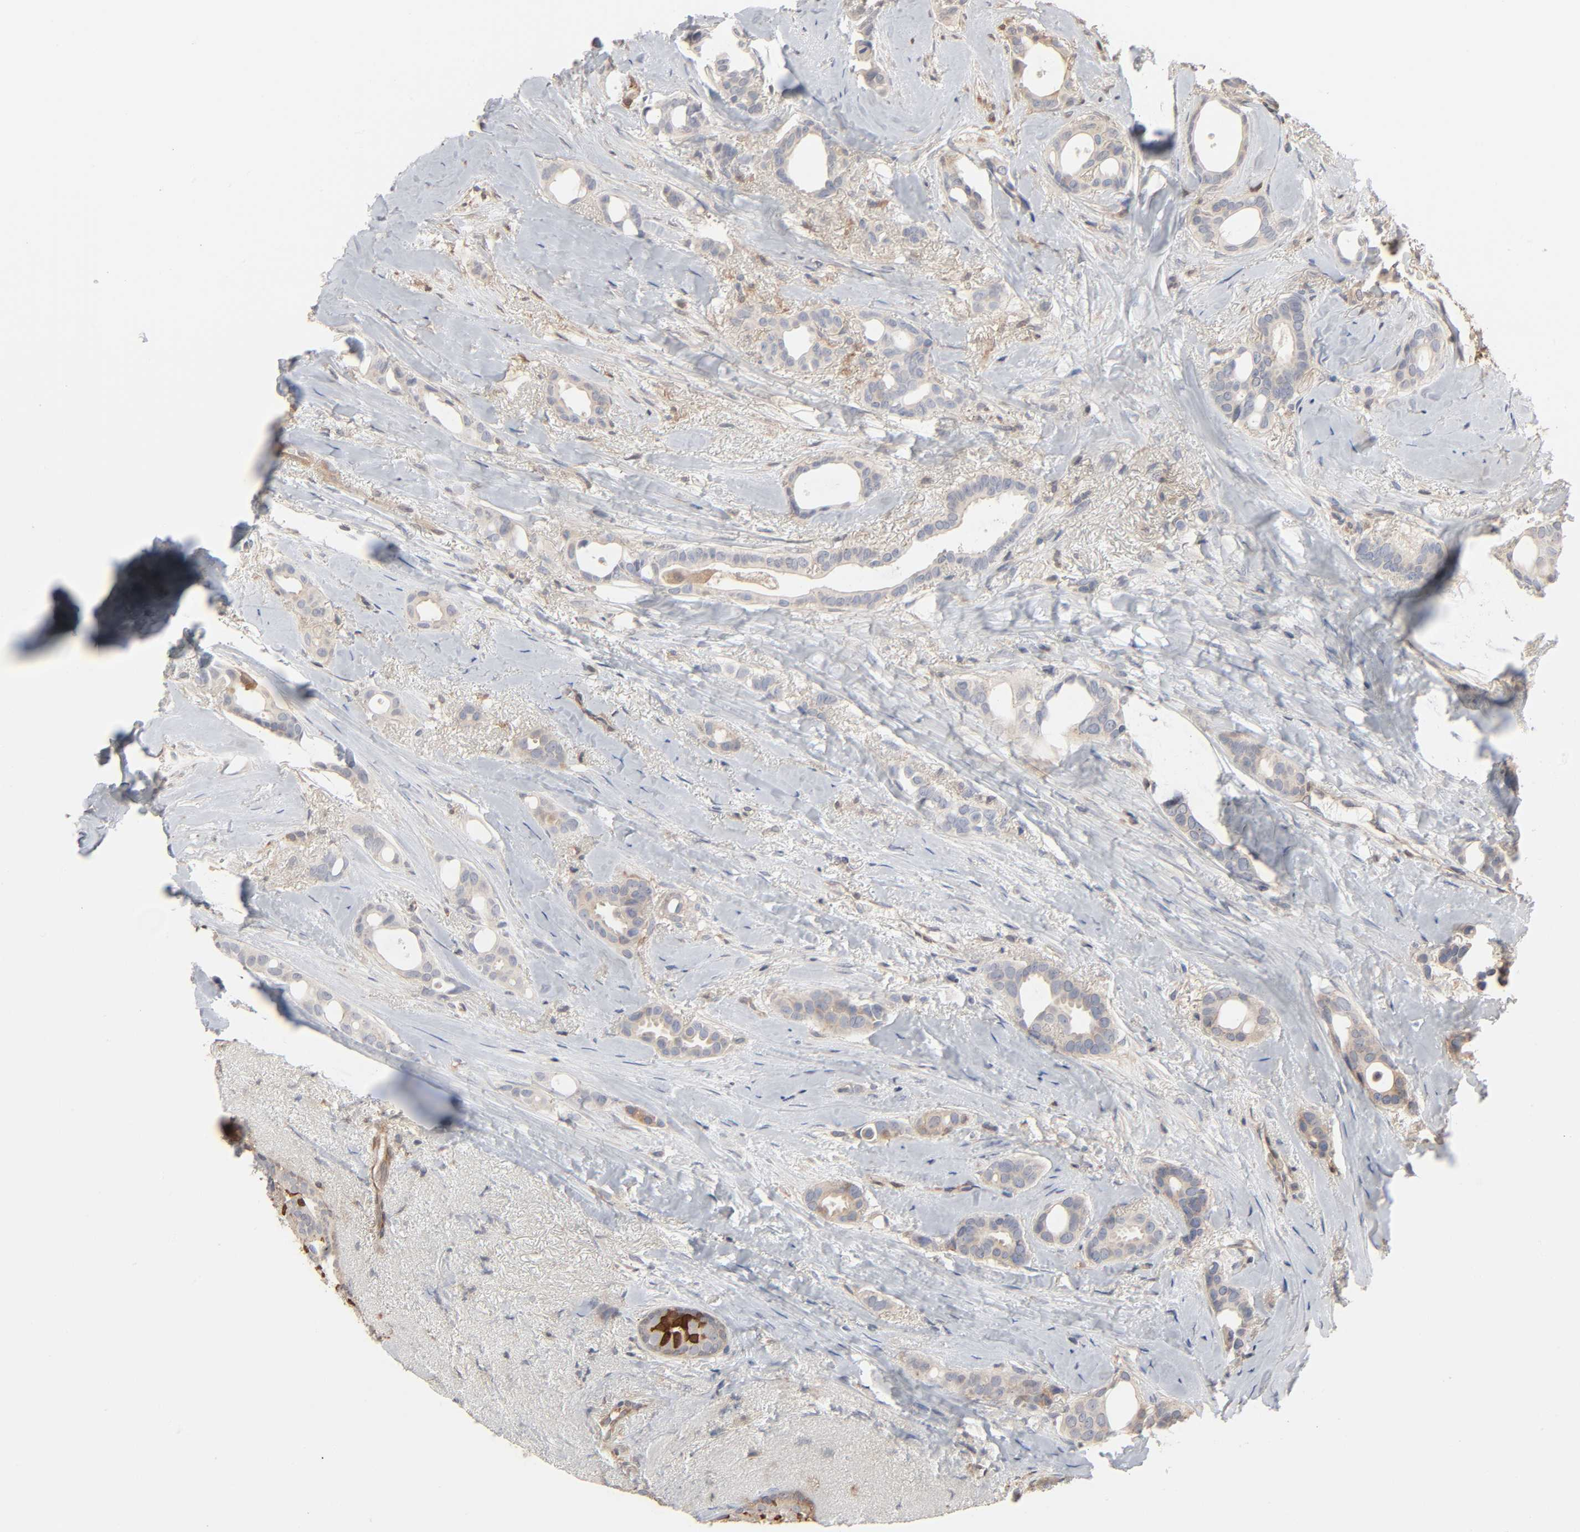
{"staining": {"intensity": "weak", "quantity": ">75%", "location": "cytoplasmic/membranous"}, "tissue": "breast cancer", "cell_type": "Tumor cells", "image_type": "cancer", "snomed": [{"axis": "morphology", "description": "Duct carcinoma"}, {"axis": "topography", "description": "Breast"}], "caption": "About >75% of tumor cells in human breast cancer show weak cytoplasmic/membranous protein expression as visualized by brown immunohistochemical staining.", "gene": "NDRG2", "patient": {"sex": "female", "age": 54}}